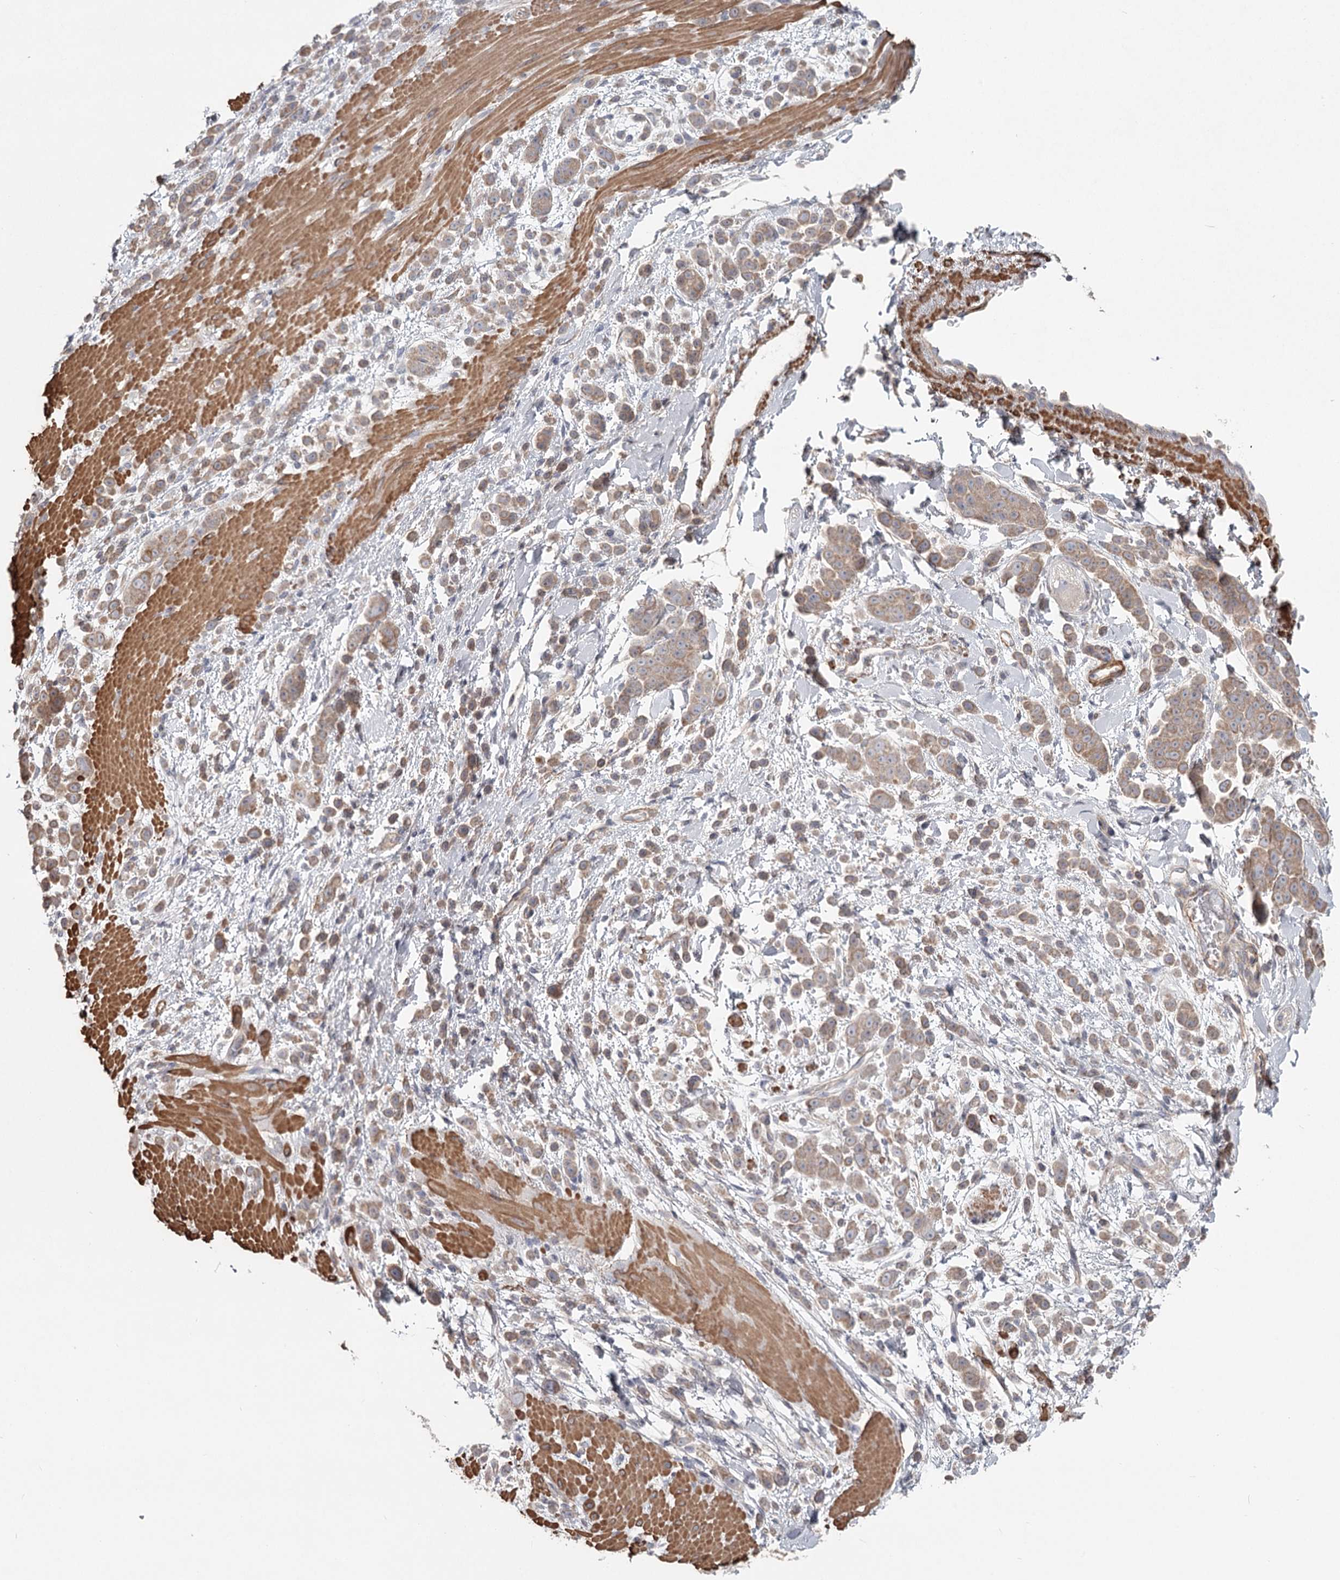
{"staining": {"intensity": "weak", "quantity": ">75%", "location": "cytoplasmic/membranous"}, "tissue": "pancreatic cancer", "cell_type": "Tumor cells", "image_type": "cancer", "snomed": [{"axis": "morphology", "description": "Normal tissue, NOS"}, {"axis": "morphology", "description": "Adenocarcinoma, NOS"}, {"axis": "topography", "description": "Pancreas"}], "caption": "Protein staining of adenocarcinoma (pancreatic) tissue shows weak cytoplasmic/membranous expression in approximately >75% of tumor cells. (Brightfield microscopy of DAB IHC at high magnification).", "gene": "DHRS9", "patient": {"sex": "female", "age": 64}}